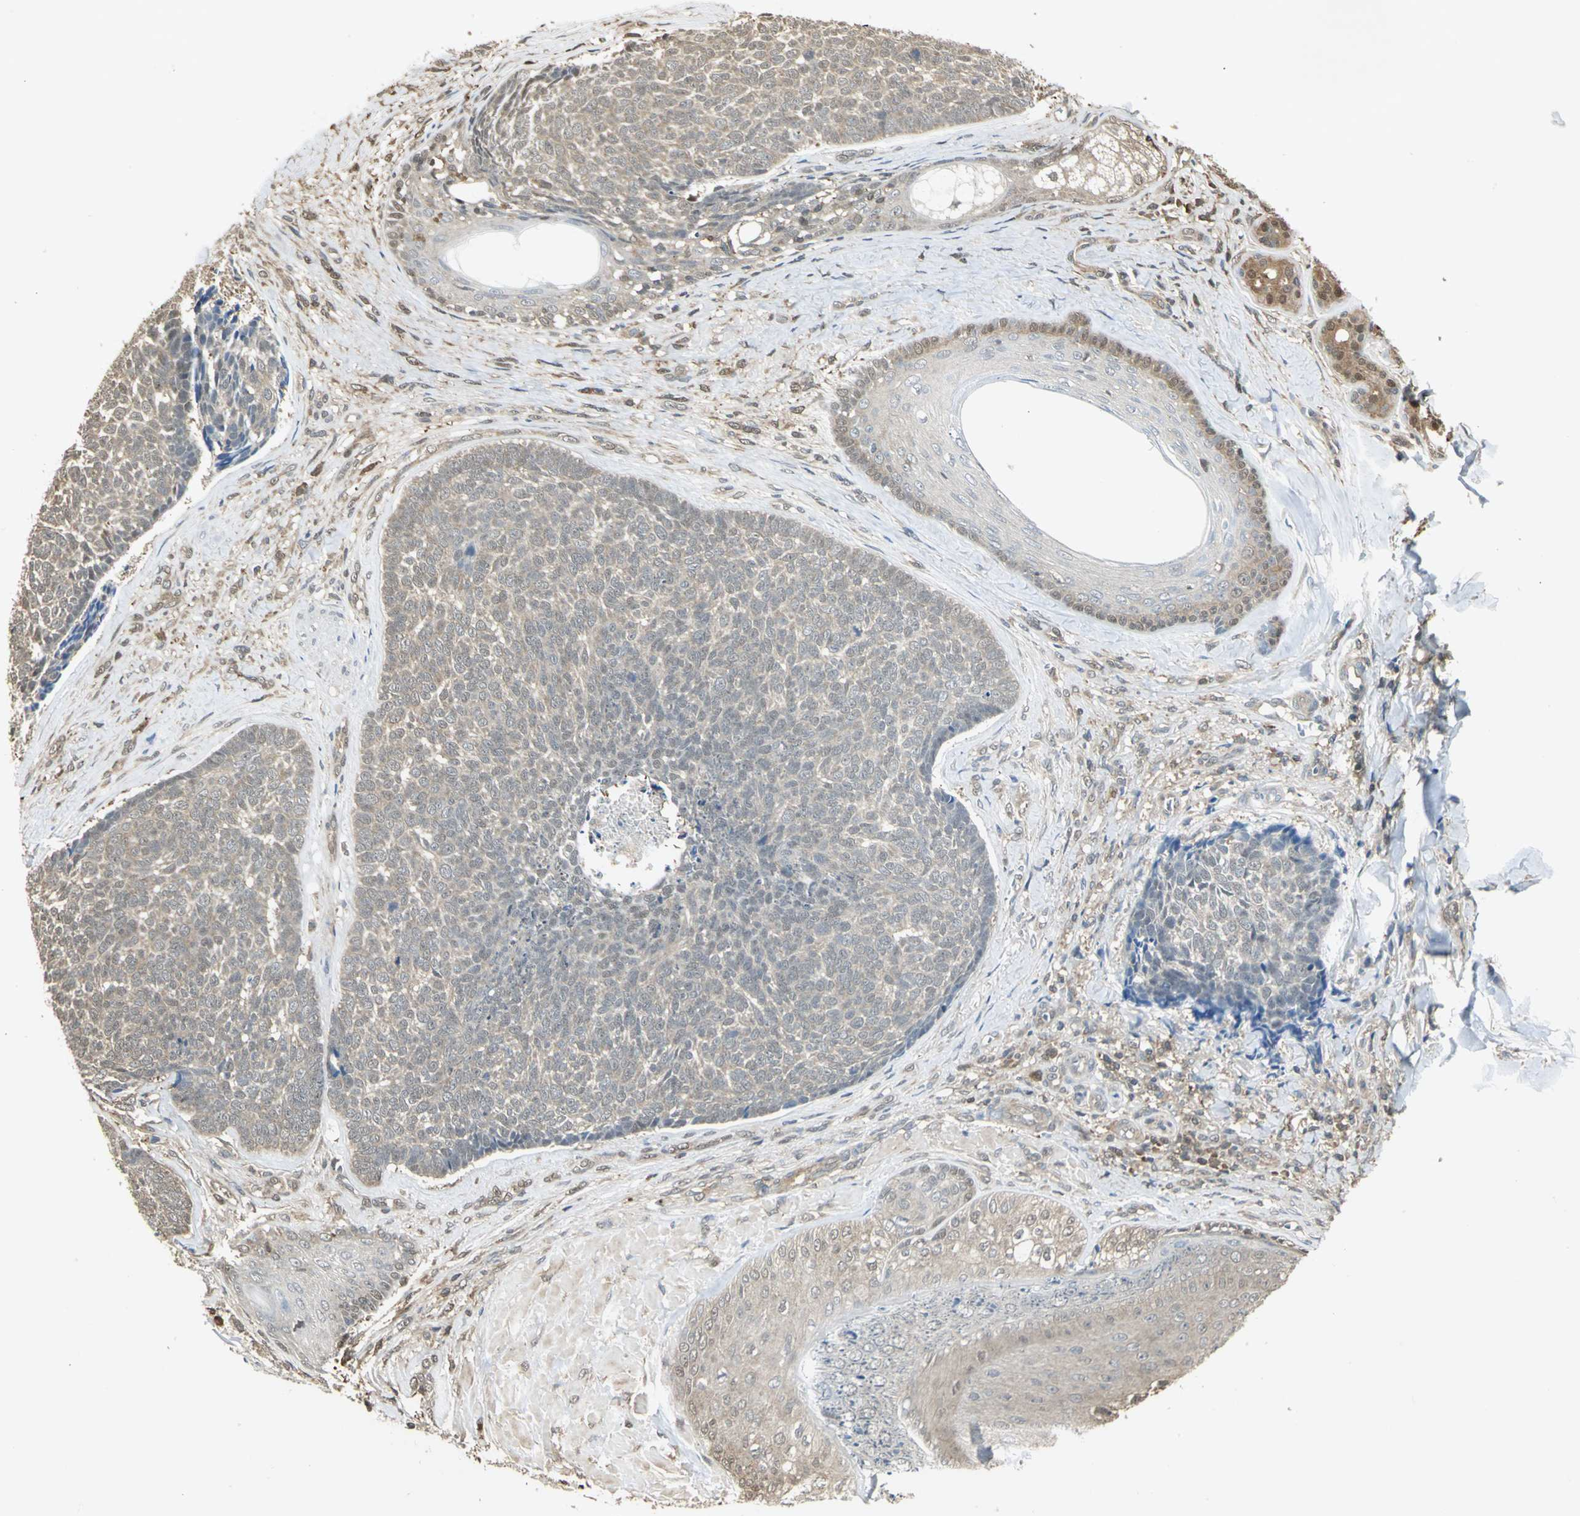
{"staining": {"intensity": "weak", "quantity": ">75%", "location": "cytoplasmic/membranous"}, "tissue": "skin cancer", "cell_type": "Tumor cells", "image_type": "cancer", "snomed": [{"axis": "morphology", "description": "Basal cell carcinoma"}, {"axis": "topography", "description": "Skin"}], "caption": "Immunohistochemical staining of skin basal cell carcinoma demonstrates low levels of weak cytoplasmic/membranous staining in about >75% of tumor cells.", "gene": "PARK7", "patient": {"sex": "male", "age": 84}}